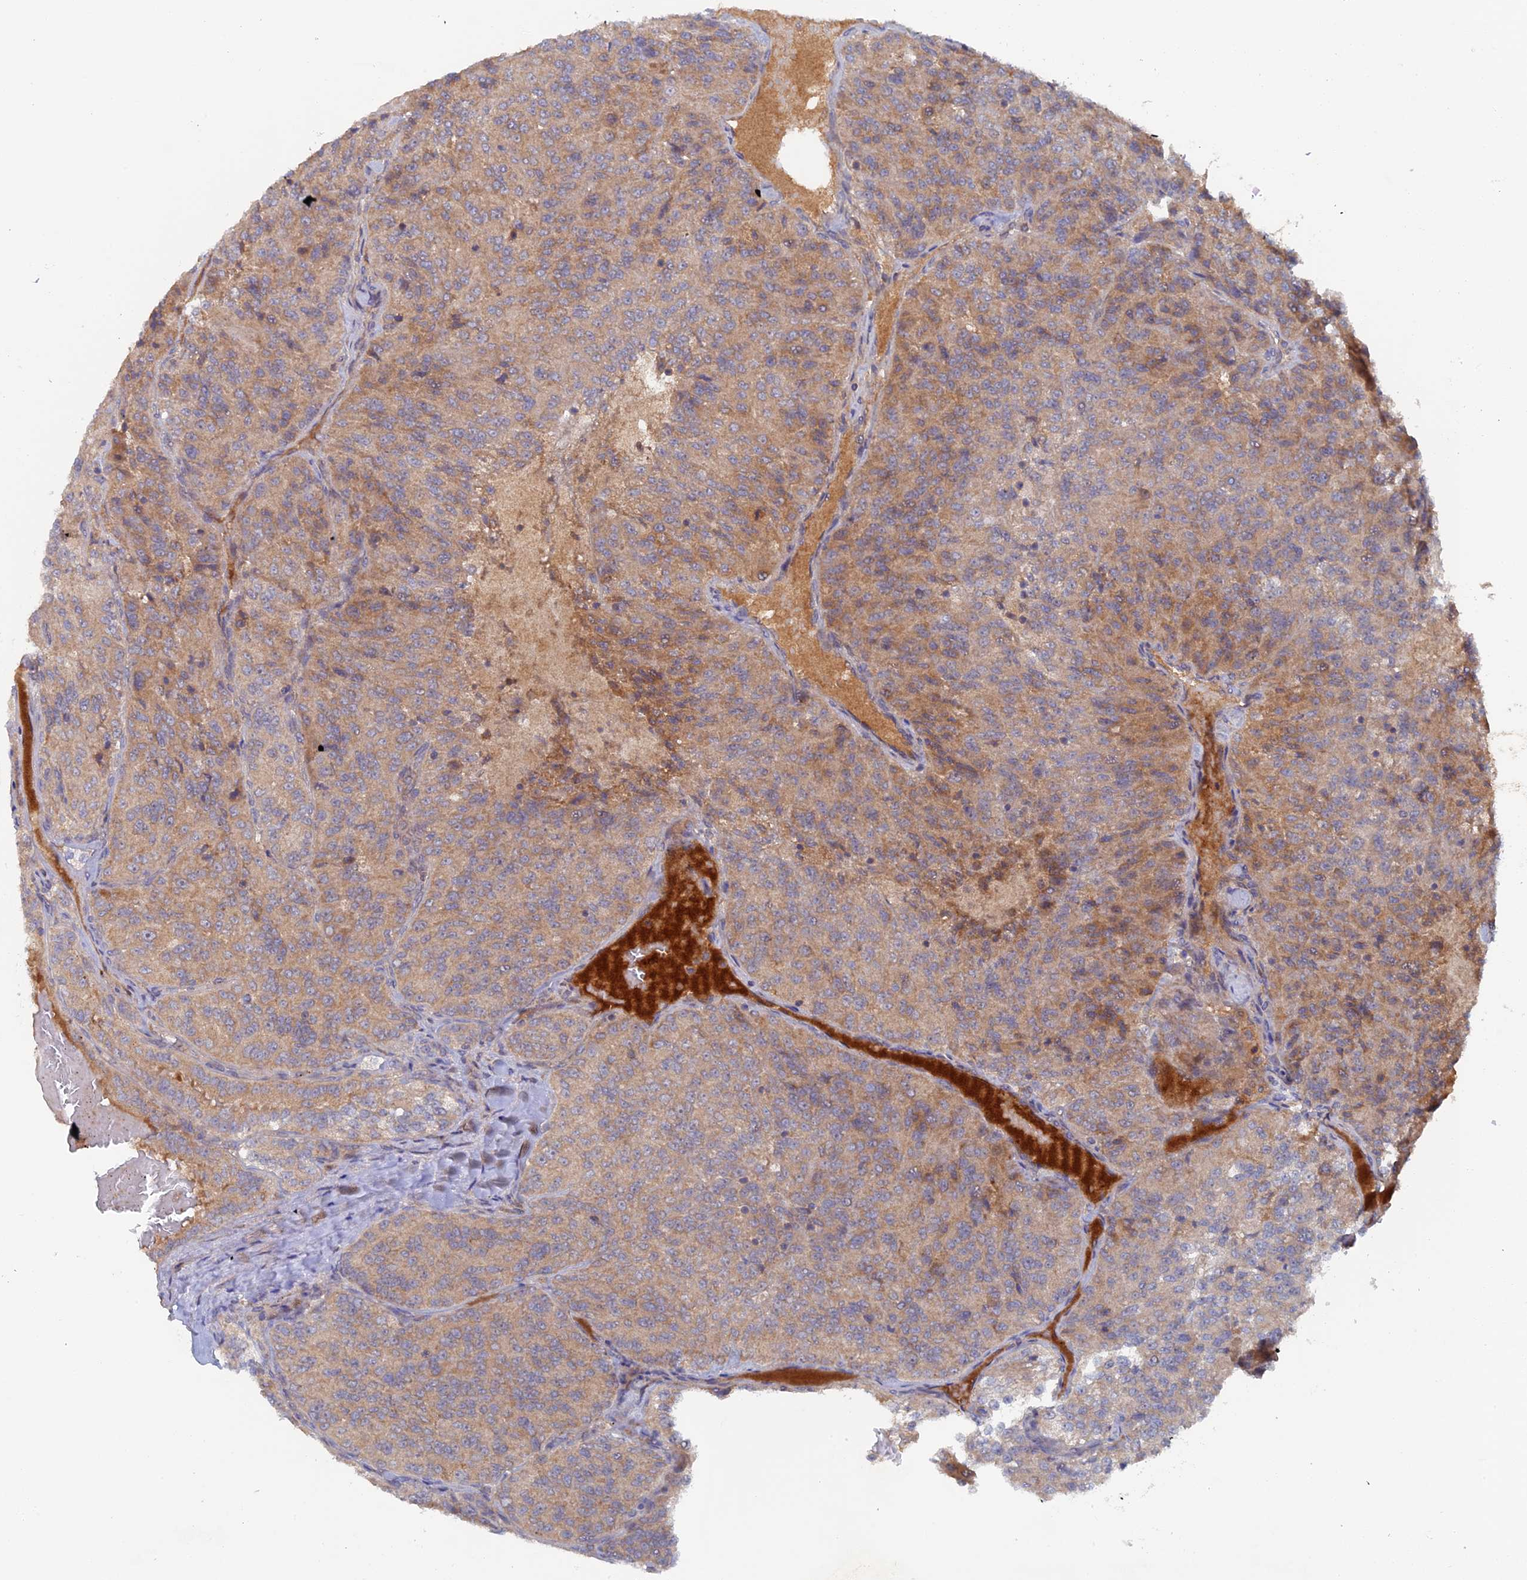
{"staining": {"intensity": "moderate", "quantity": ">75%", "location": "cytoplasmic/membranous"}, "tissue": "renal cancer", "cell_type": "Tumor cells", "image_type": "cancer", "snomed": [{"axis": "morphology", "description": "Adenocarcinoma, NOS"}, {"axis": "topography", "description": "Kidney"}], "caption": "Immunohistochemistry (IHC) of renal cancer demonstrates medium levels of moderate cytoplasmic/membranous staining in about >75% of tumor cells.", "gene": "RAB15", "patient": {"sex": "female", "age": 63}}